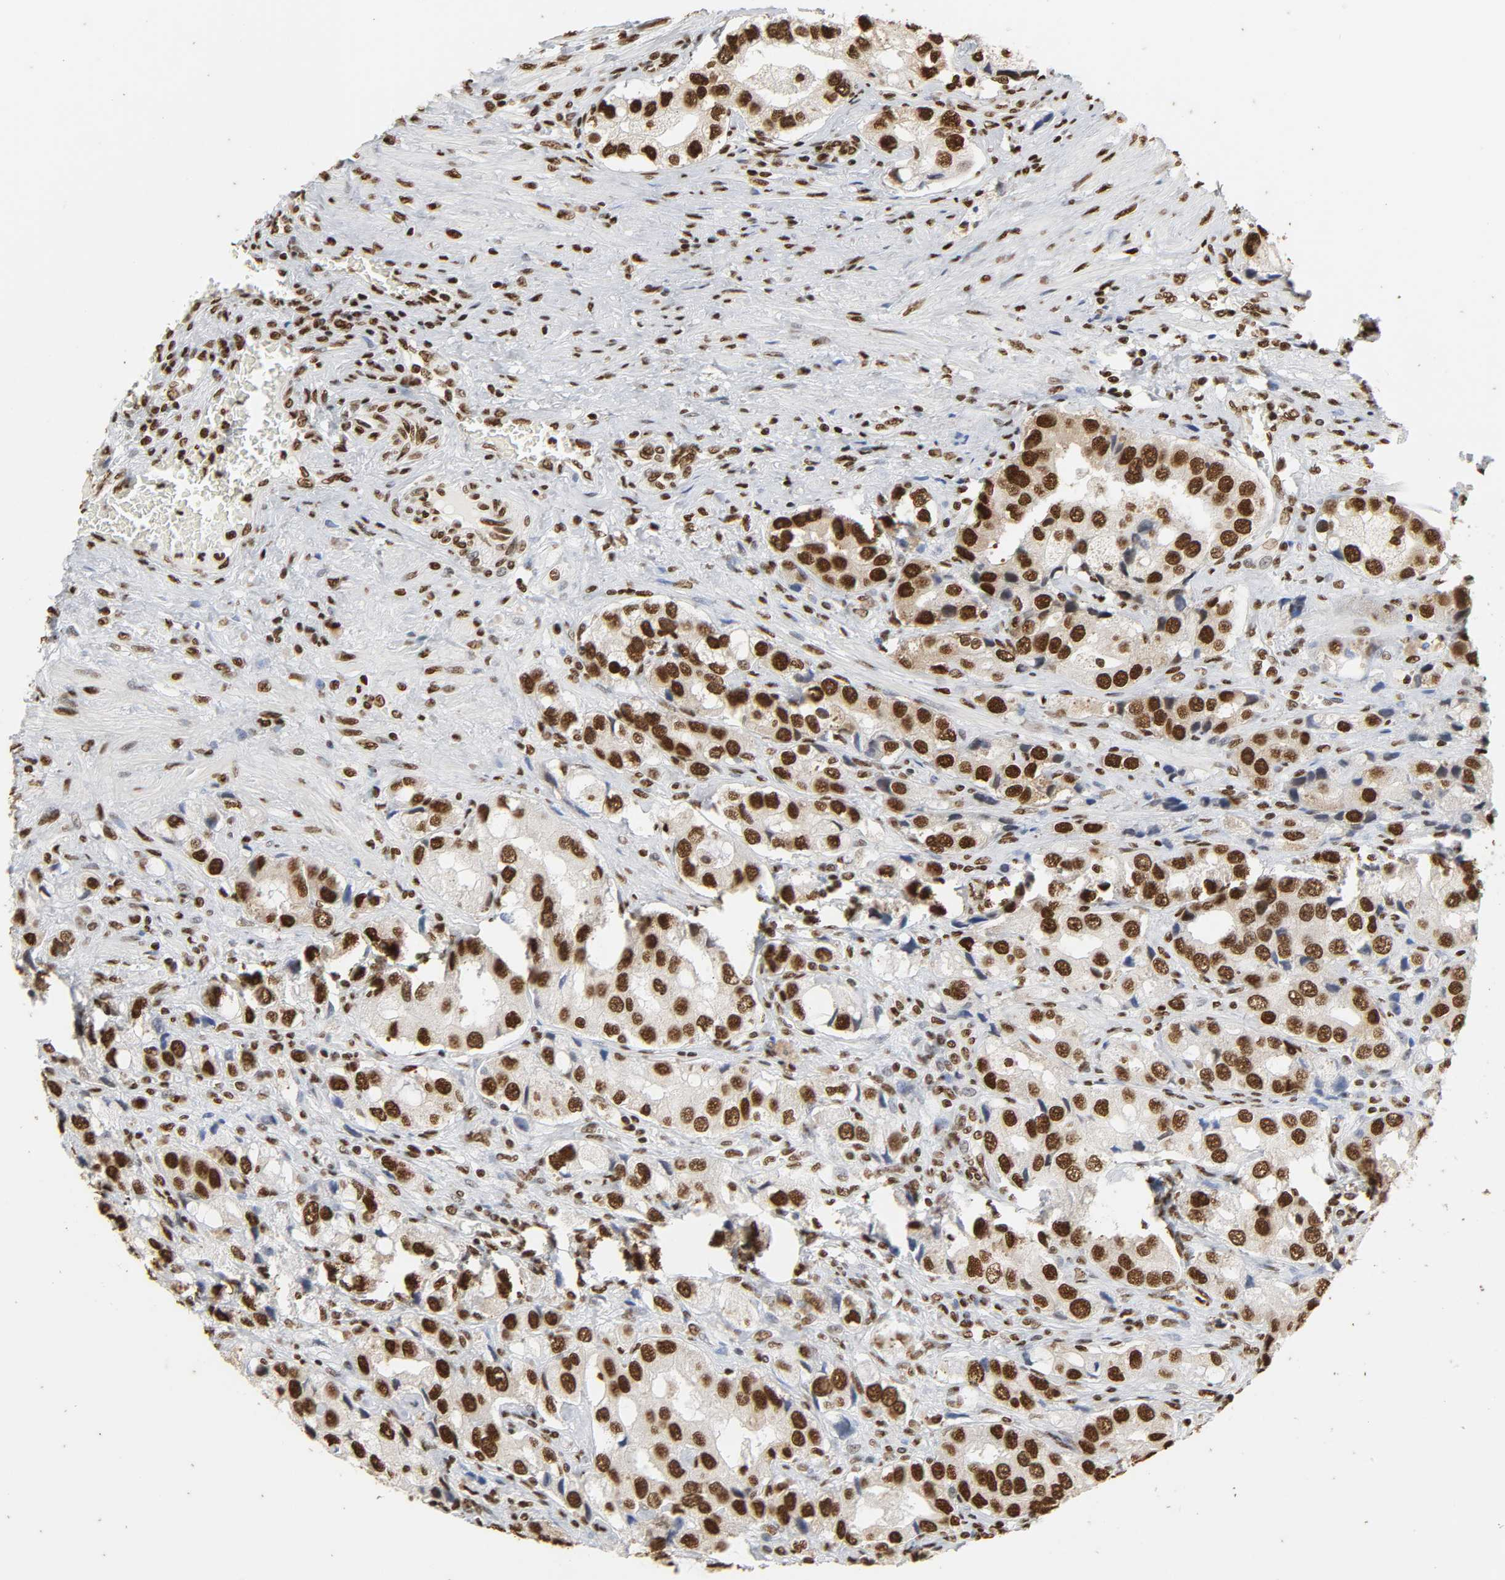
{"staining": {"intensity": "strong", "quantity": ">75%", "location": "nuclear"}, "tissue": "prostate cancer", "cell_type": "Tumor cells", "image_type": "cancer", "snomed": [{"axis": "morphology", "description": "Adenocarcinoma, High grade"}, {"axis": "topography", "description": "Prostate"}], "caption": "This photomicrograph displays IHC staining of human prostate cancer, with high strong nuclear staining in about >75% of tumor cells.", "gene": "HNRNPC", "patient": {"sex": "male", "age": 63}}